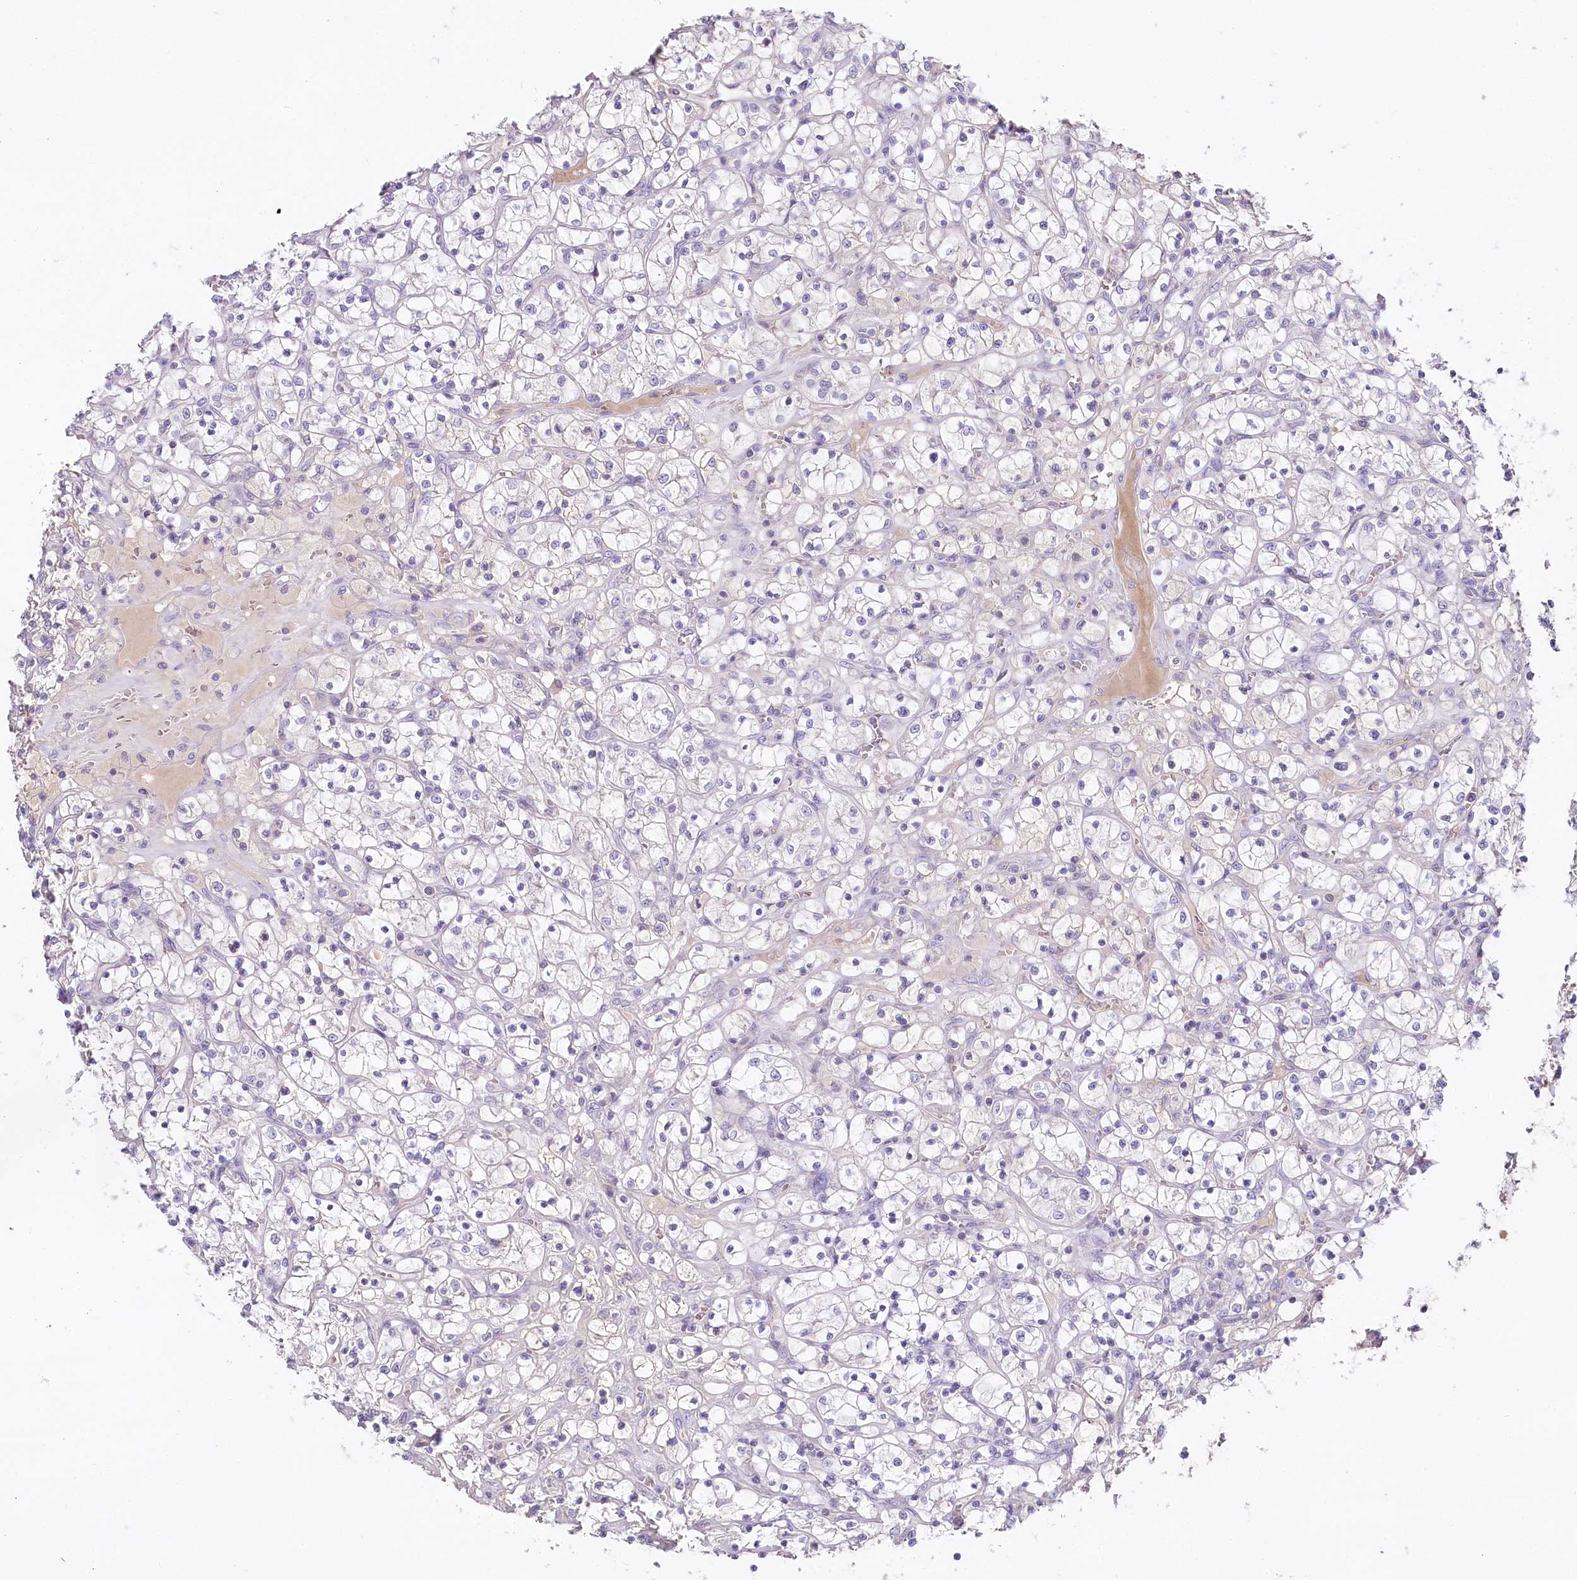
{"staining": {"intensity": "negative", "quantity": "none", "location": "none"}, "tissue": "renal cancer", "cell_type": "Tumor cells", "image_type": "cancer", "snomed": [{"axis": "morphology", "description": "Adenocarcinoma, NOS"}, {"axis": "topography", "description": "Kidney"}], "caption": "High power microscopy image of an IHC micrograph of renal adenocarcinoma, revealing no significant staining in tumor cells.", "gene": "HPD", "patient": {"sex": "female", "age": 69}}